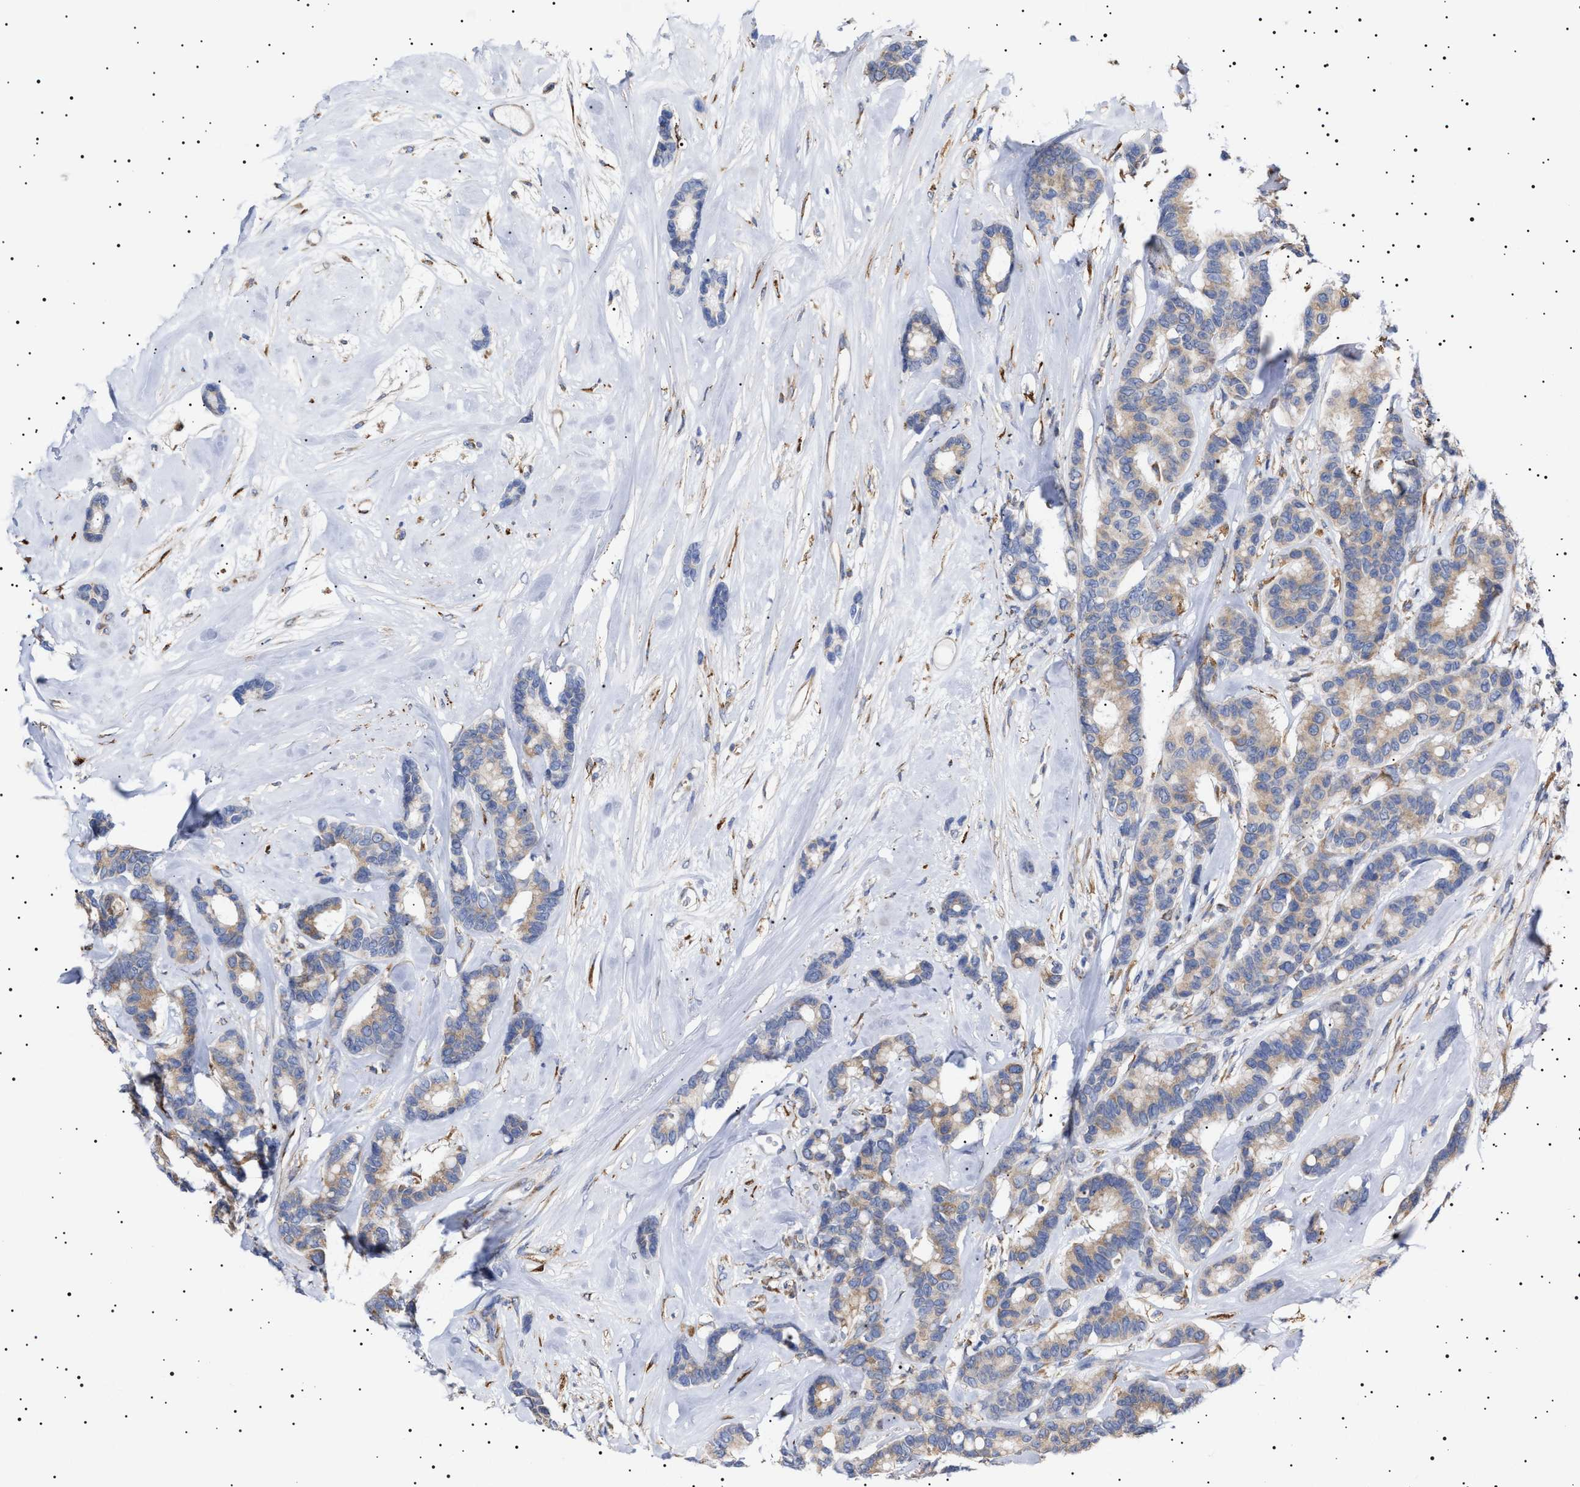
{"staining": {"intensity": "weak", "quantity": "25%-75%", "location": "cytoplasmic/membranous"}, "tissue": "breast cancer", "cell_type": "Tumor cells", "image_type": "cancer", "snomed": [{"axis": "morphology", "description": "Duct carcinoma"}, {"axis": "topography", "description": "Breast"}], "caption": "A histopathology image of intraductal carcinoma (breast) stained for a protein shows weak cytoplasmic/membranous brown staining in tumor cells.", "gene": "ERCC6L2", "patient": {"sex": "female", "age": 87}}